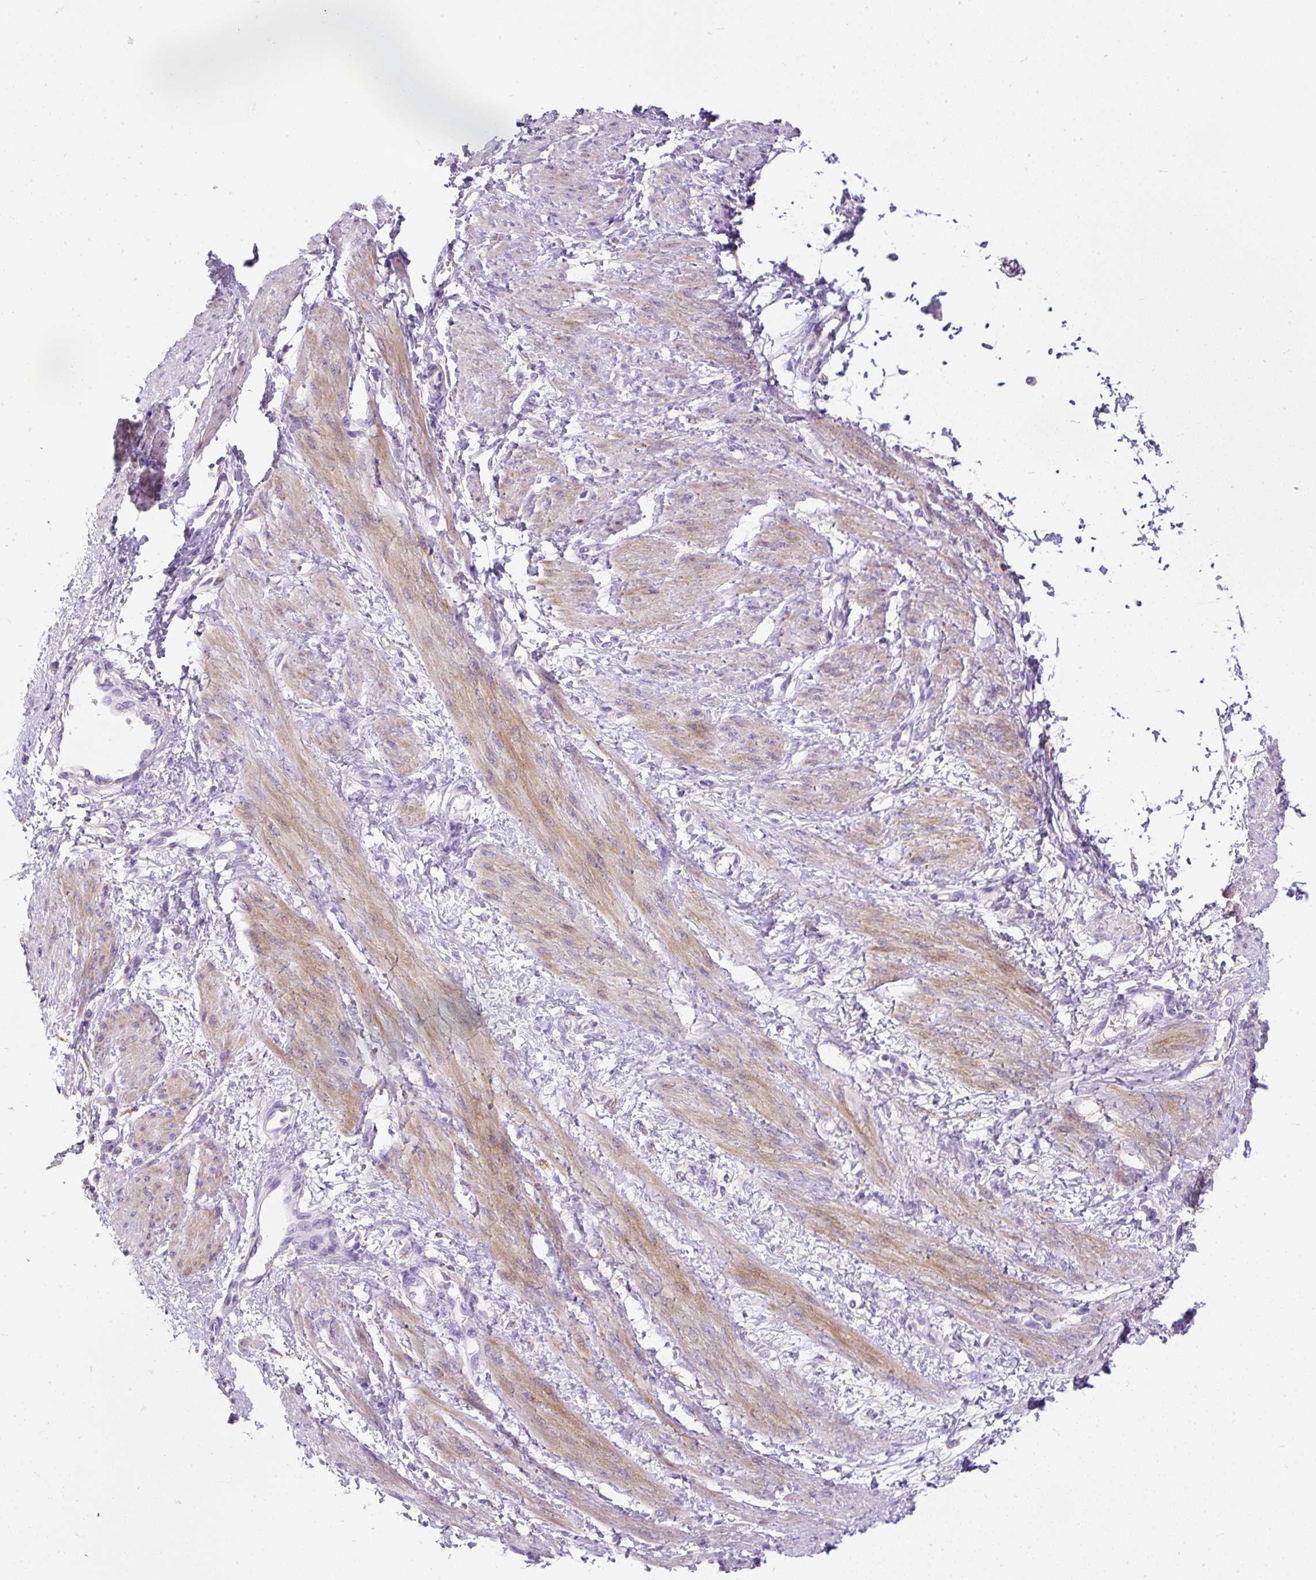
{"staining": {"intensity": "moderate", "quantity": "<25%", "location": "cytoplasmic/membranous"}, "tissue": "smooth muscle", "cell_type": "Smooth muscle cells", "image_type": "normal", "snomed": [{"axis": "morphology", "description": "Normal tissue, NOS"}, {"axis": "topography", "description": "Smooth muscle"}, {"axis": "topography", "description": "Uterus"}], "caption": "Smooth muscle cells demonstrate low levels of moderate cytoplasmic/membranous positivity in approximately <25% of cells in unremarkable human smooth muscle. The staining was performed using DAB (3,3'-diaminobenzidine) to visualize the protein expression in brown, while the nuclei were stained in blue with hematoxylin (Magnification: 20x).", "gene": "GBX1", "patient": {"sex": "female", "age": 39}}